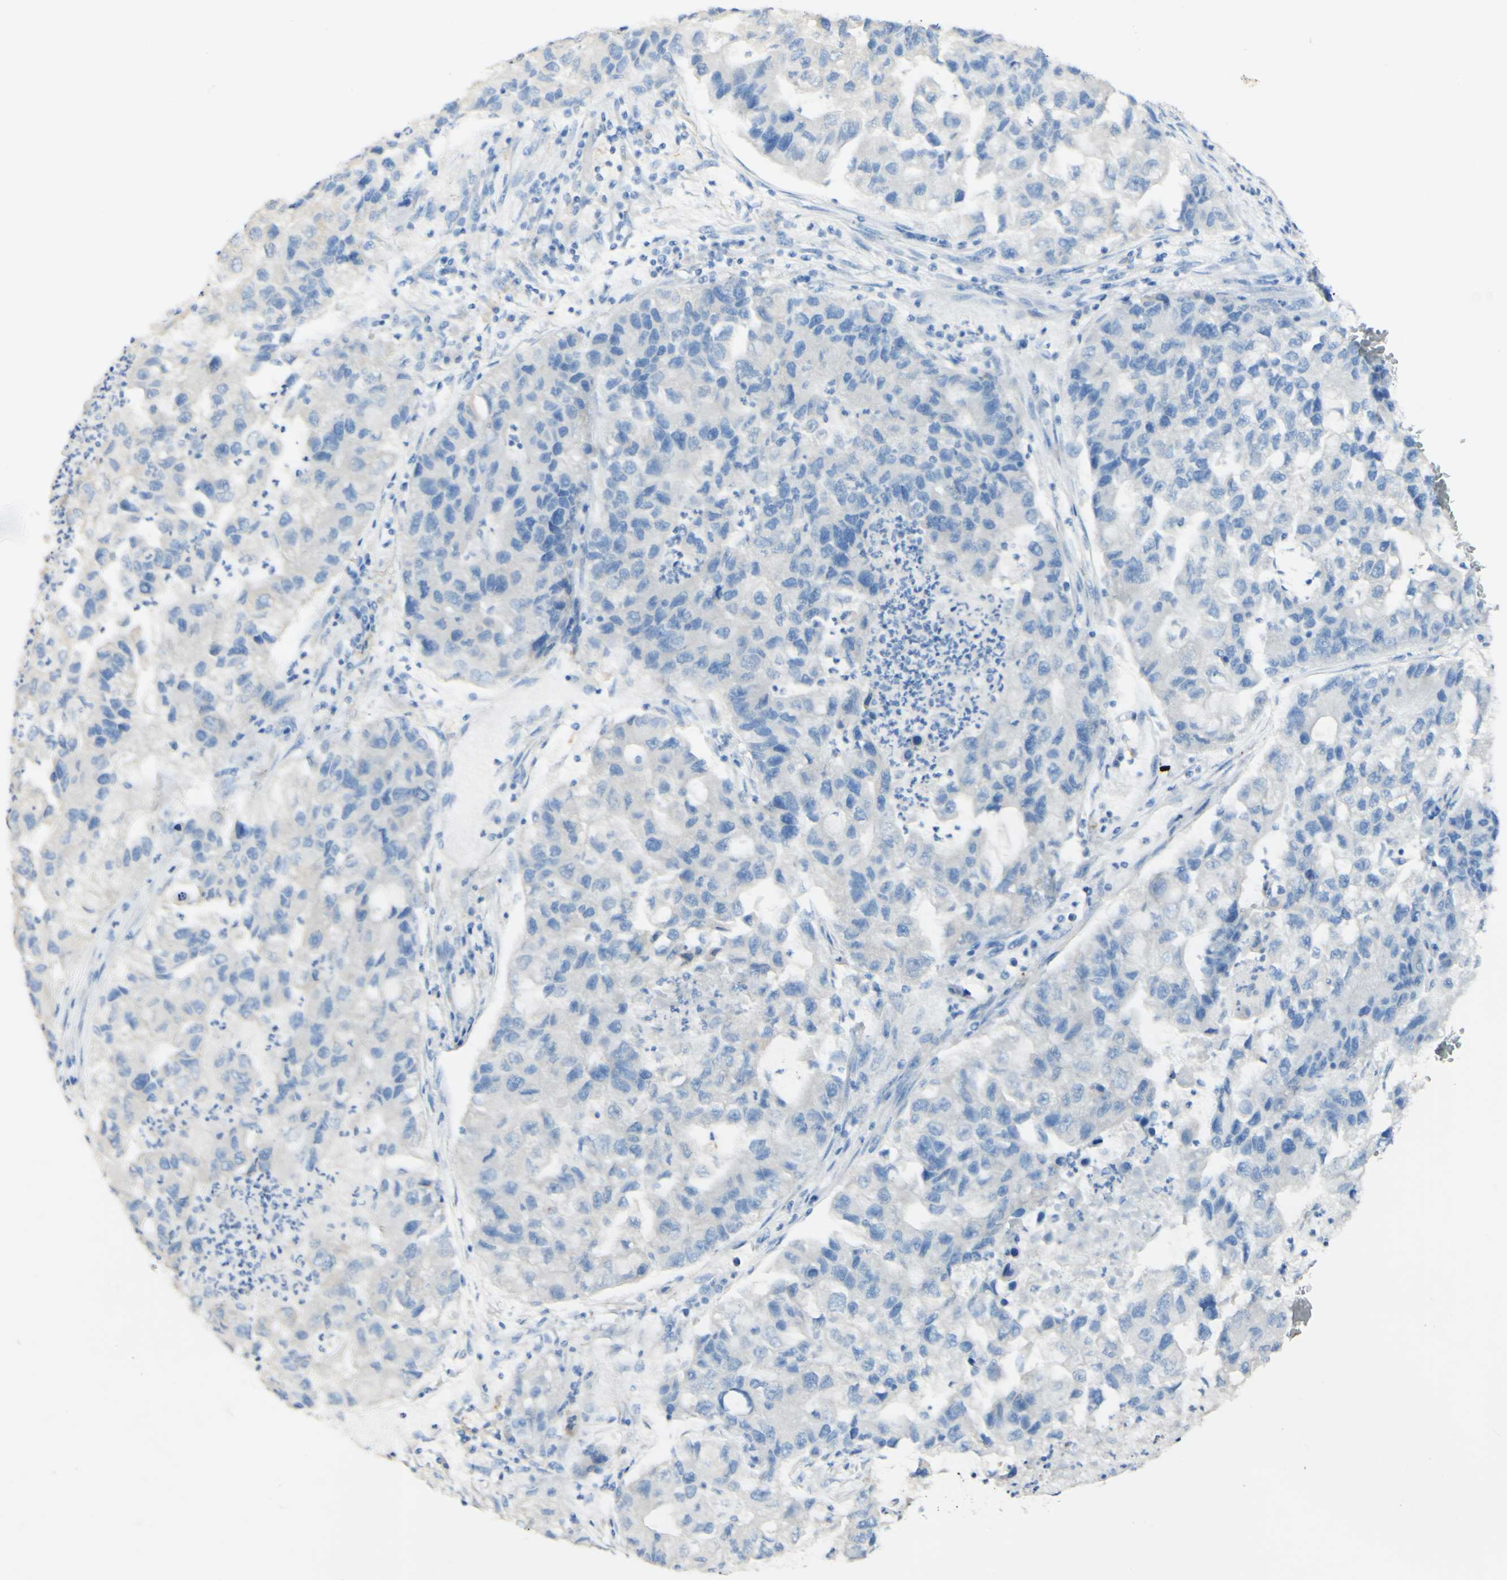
{"staining": {"intensity": "negative", "quantity": "none", "location": "none"}, "tissue": "lung cancer", "cell_type": "Tumor cells", "image_type": "cancer", "snomed": [{"axis": "morphology", "description": "Adenocarcinoma, NOS"}, {"axis": "topography", "description": "Lung"}], "caption": "This micrograph is of lung adenocarcinoma stained with immunohistochemistry (IHC) to label a protein in brown with the nuclei are counter-stained blue. There is no positivity in tumor cells.", "gene": "FGF4", "patient": {"sex": "female", "age": 51}}